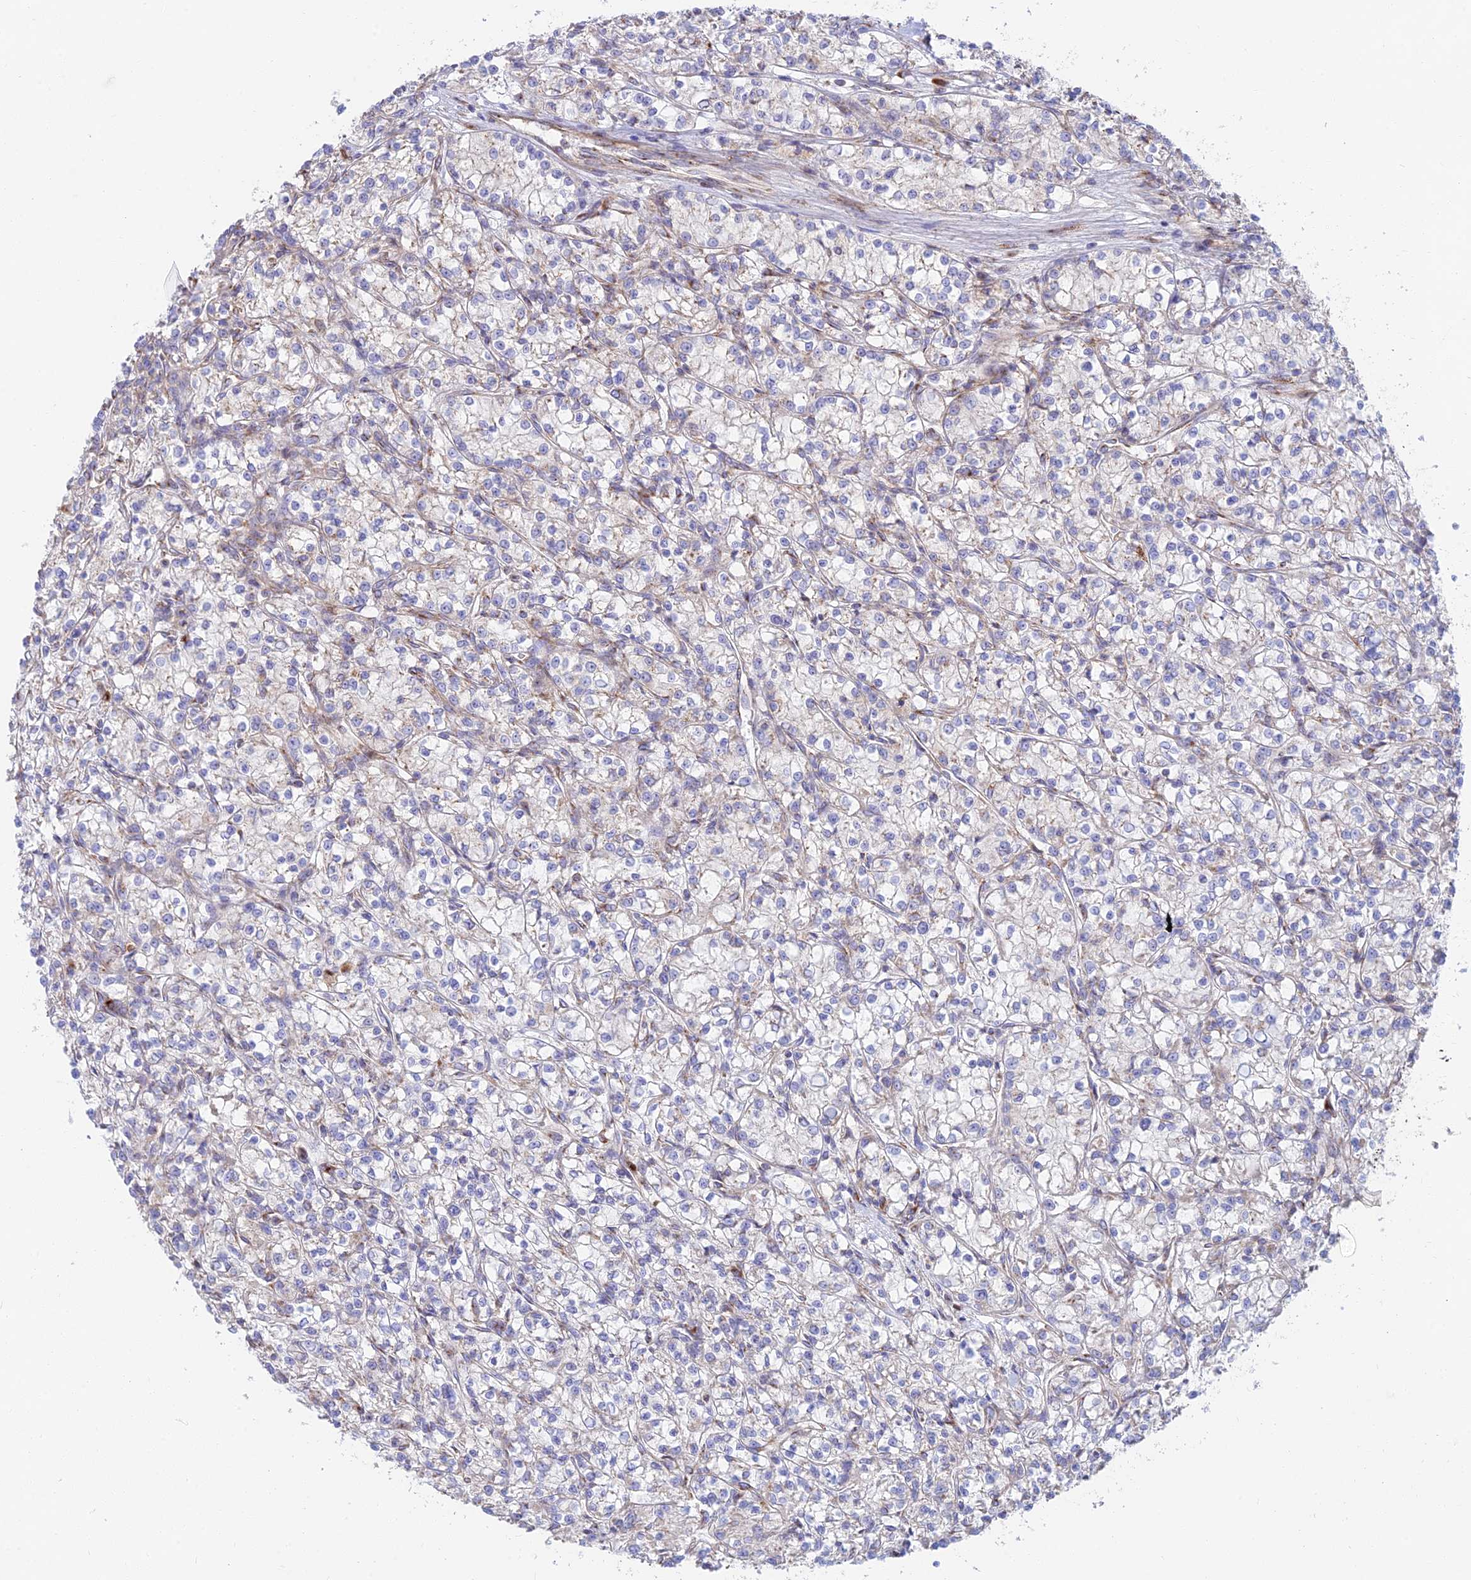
{"staining": {"intensity": "negative", "quantity": "none", "location": "none"}, "tissue": "renal cancer", "cell_type": "Tumor cells", "image_type": "cancer", "snomed": [{"axis": "morphology", "description": "Adenocarcinoma, NOS"}, {"axis": "topography", "description": "Kidney"}], "caption": "A high-resolution micrograph shows IHC staining of renal cancer (adenocarcinoma), which shows no significant expression in tumor cells.", "gene": "GOLGA3", "patient": {"sex": "female", "age": 59}}